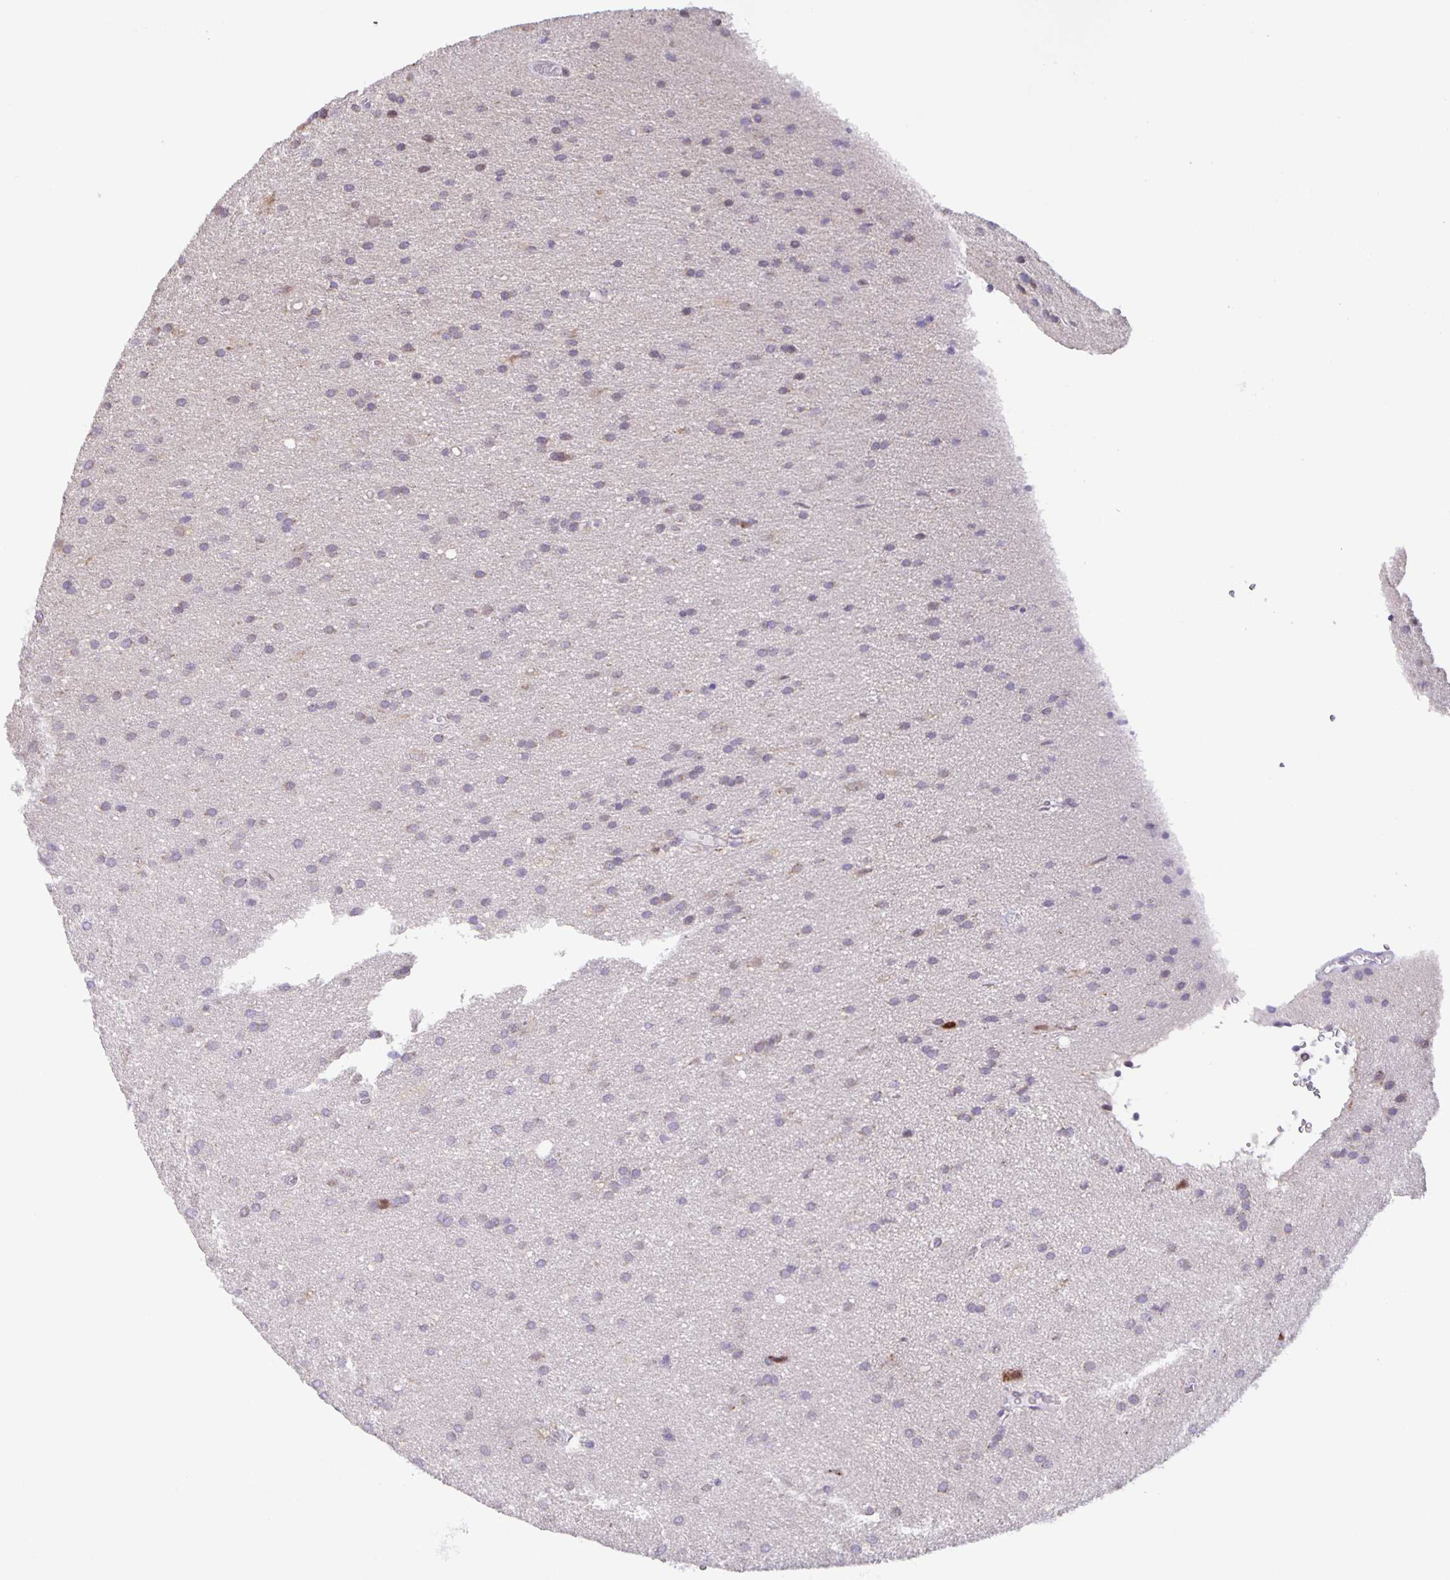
{"staining": {"intensity": "negative", "quantity": "none", "location": "none"}, "tissue": "glioma", "cell_type": "Tumor cells", "image_type": "cancer", "snomed": [{"axis": "morphology", "description": "Glioma, malignant, Low grade"}, {"axis": "topography", "description": "Brain"}], "caption": "Micrograph shows no significant protein expression in tumor cells of low-grade glioma (malignant).", "gene": "MAPK12", "patient": {"sex": "female", "age": 54}}